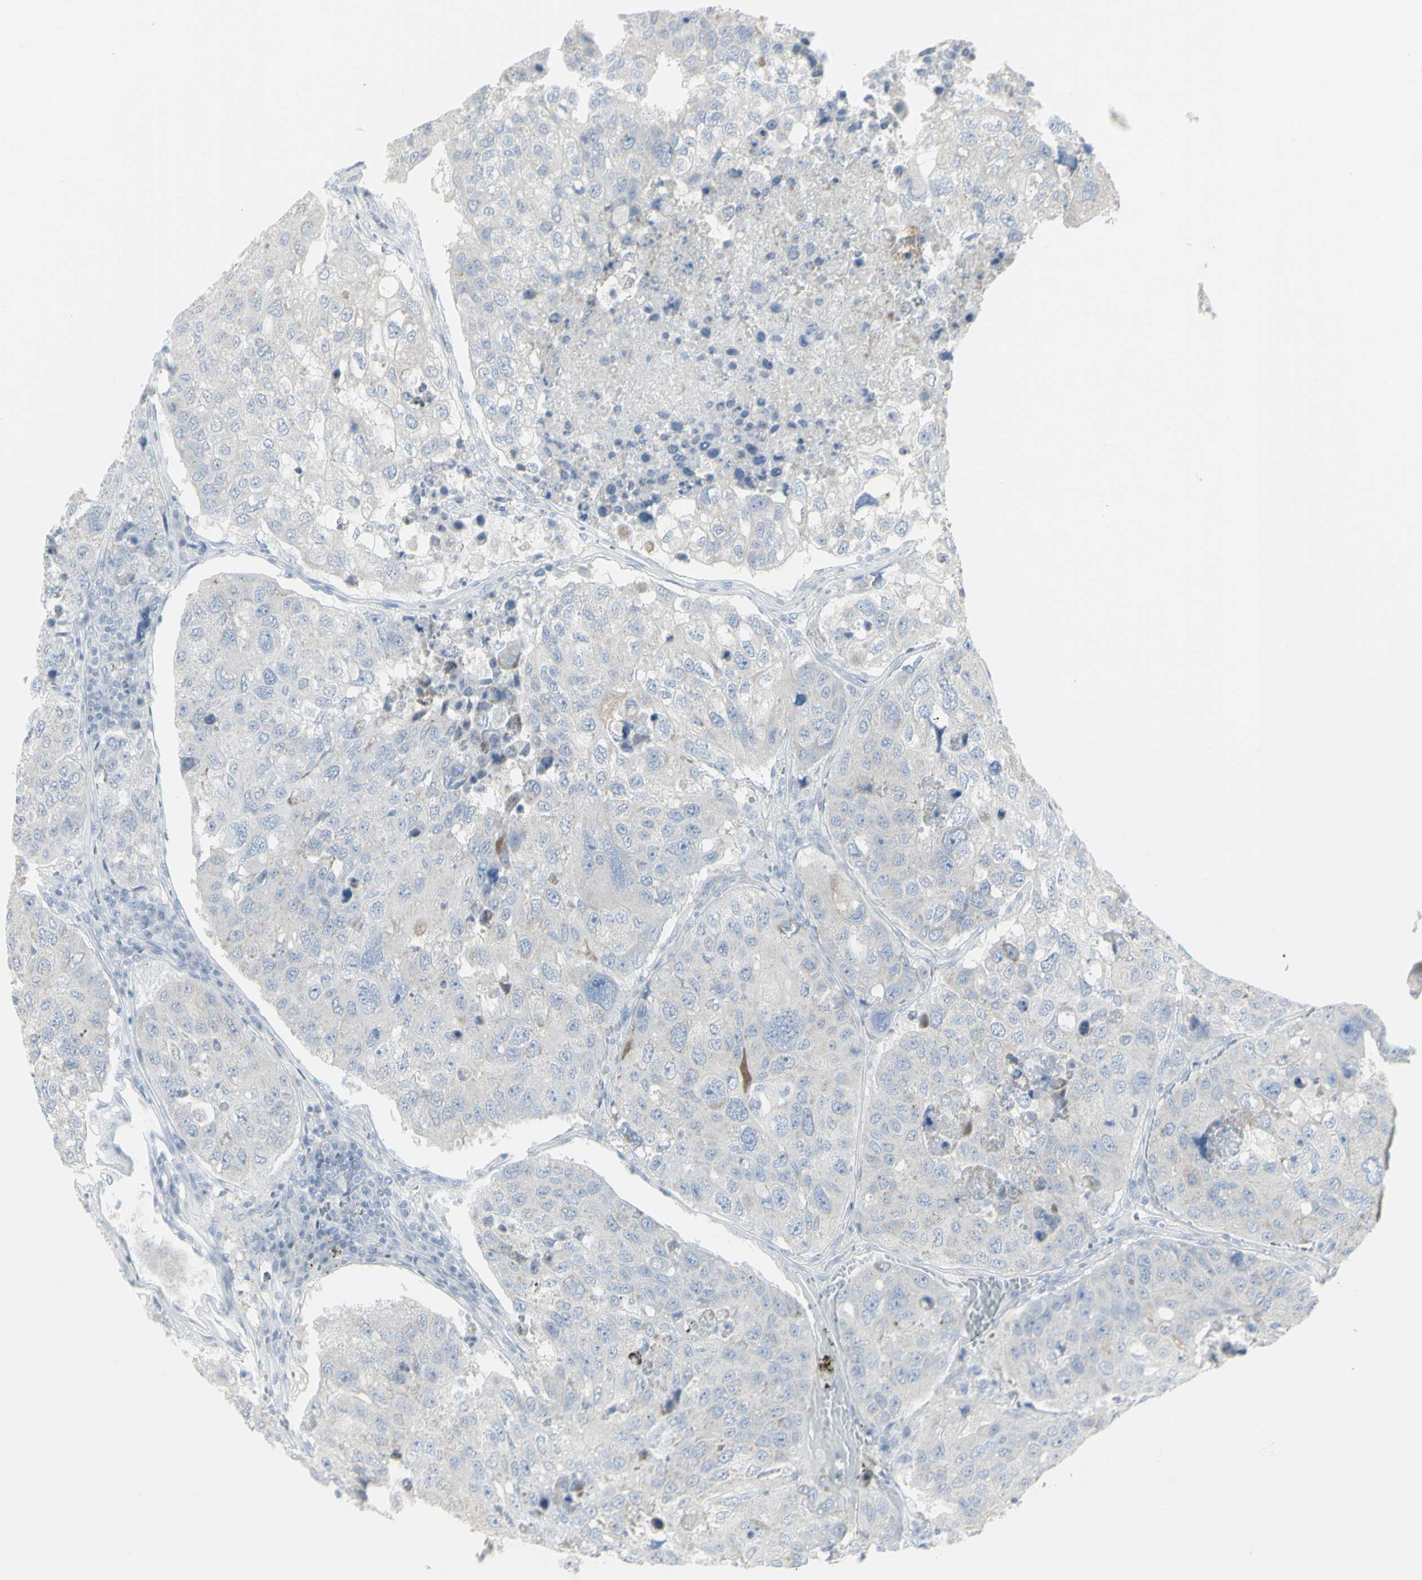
{"staining": {"intensity": "negative", "quantity": "none", "location": "none"}, "tissue": "urothelial cancer", "cell_type": "Tumor cells", "image_type": "cancer", "snomed": [{"axis": "morphology", "description": "Urothelial carcinoma, High grade"}, {"axis": "topography", "description": "Lymph node"}, {"axis": "topography", "description": "Urinary bladder"}], "caption": "High magnification brightfield microscopy of high-grade urothelial carcinoma stained with DAB (brown) and counterstained with hematoxylin (blue): tumor cells show no significant staining. (Stains: DAB immunohistochemistry (IHC) with hematoxylin counter stain, Microscopy: brightfield microscopy at high magnification).", "gene": "ENSG00000198211", "patient": {"sex": "male", "age": 51}}